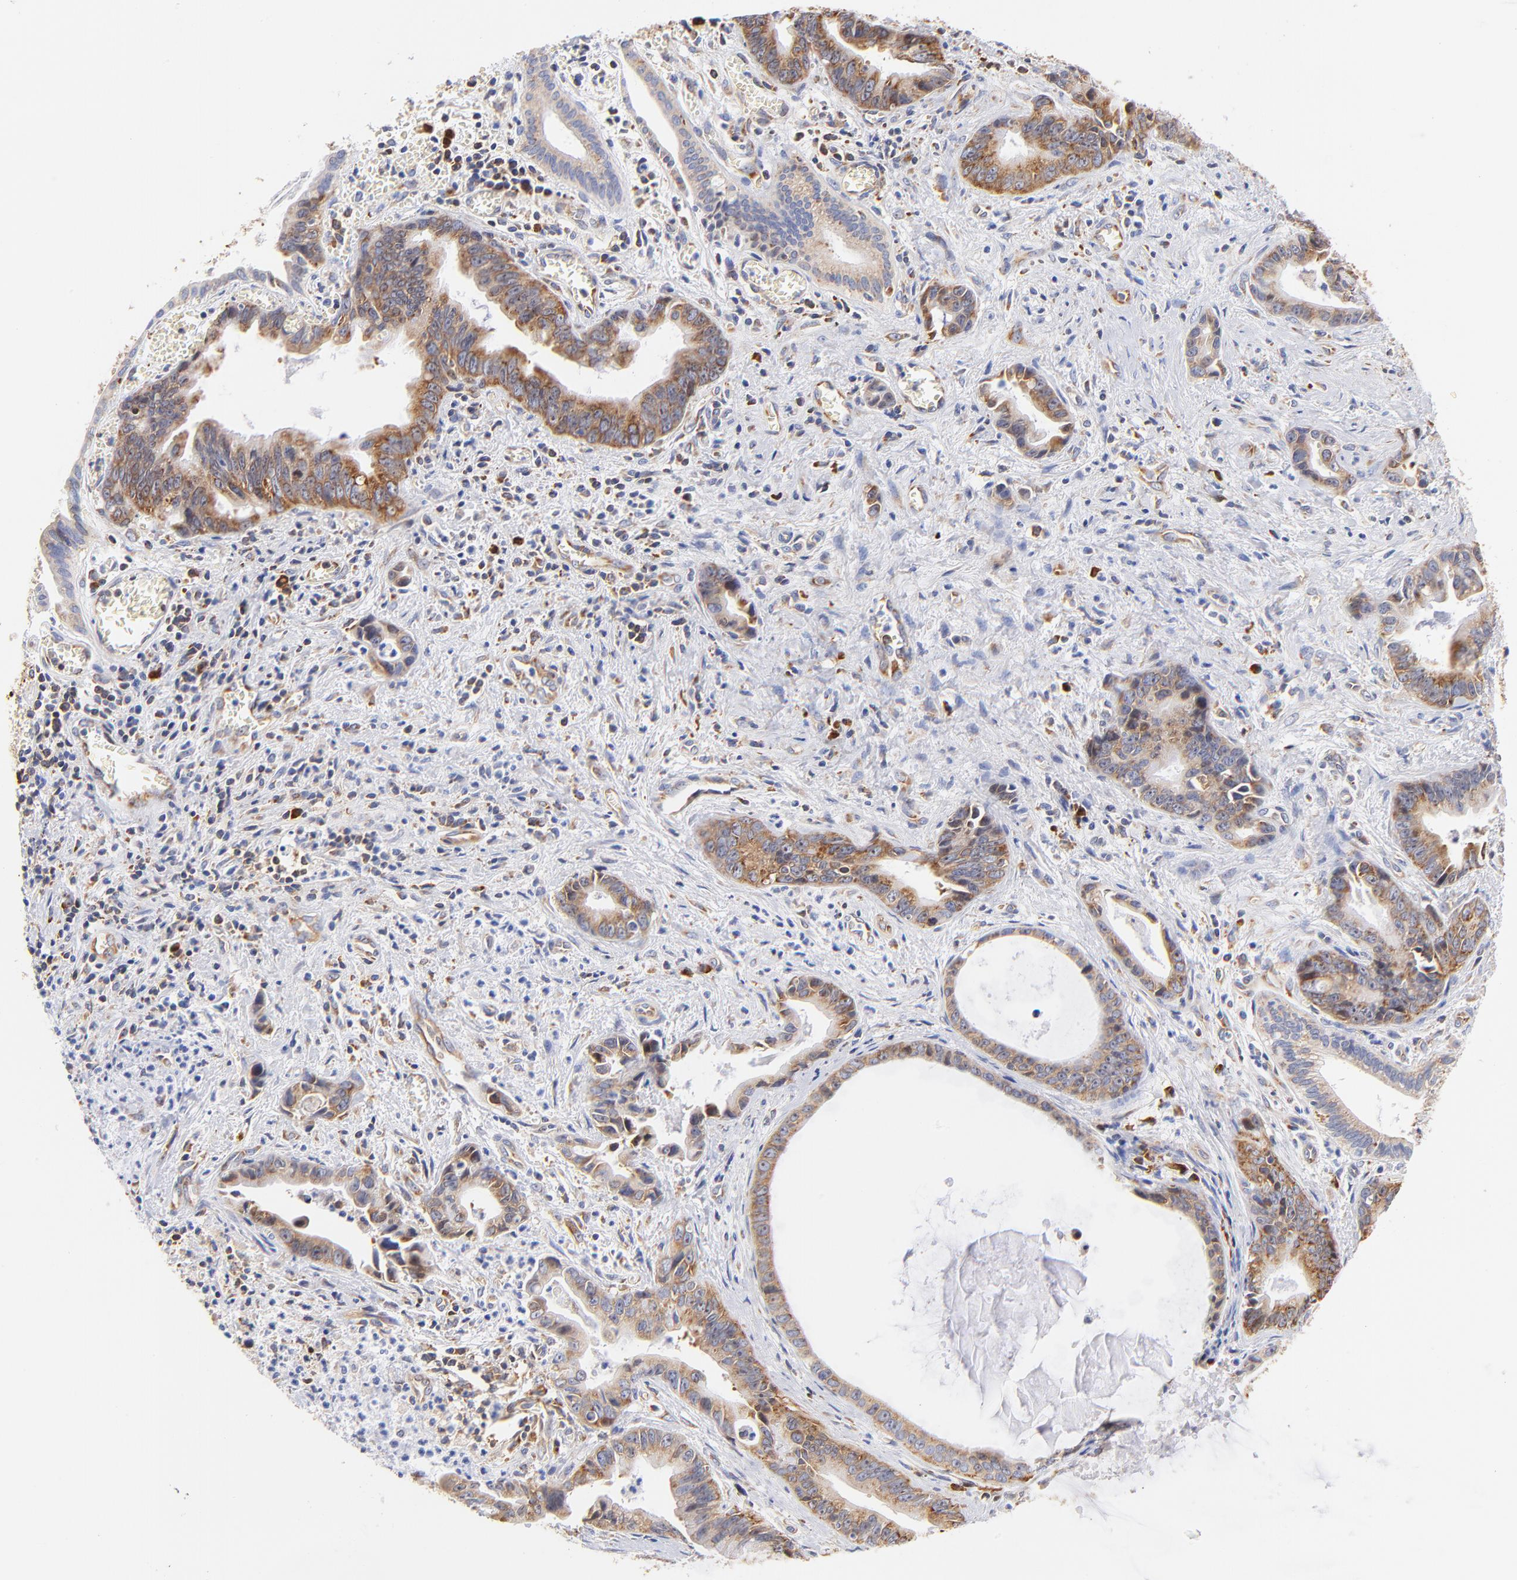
{"staining": {"intensity": "moderate", "quantity": ">75%", "location": "cytoplasmic/membranous"}, "tissue": "liver cancer", "cell_type": "Tumor cells", "image_type": "cancer", "snomed": [{"axis": "morphology", "description": "Cholangiocarcinoma"}, {"axis": "topography", "description": "Liver"}], "caption": "This is an image of immunohistochemistry staining of liver cancer, which shows moderate expression in the cytoplasmic/membranous of tumor cells.", "gene": "RPL27", "patient": {"sex": "female", "age": 55}}